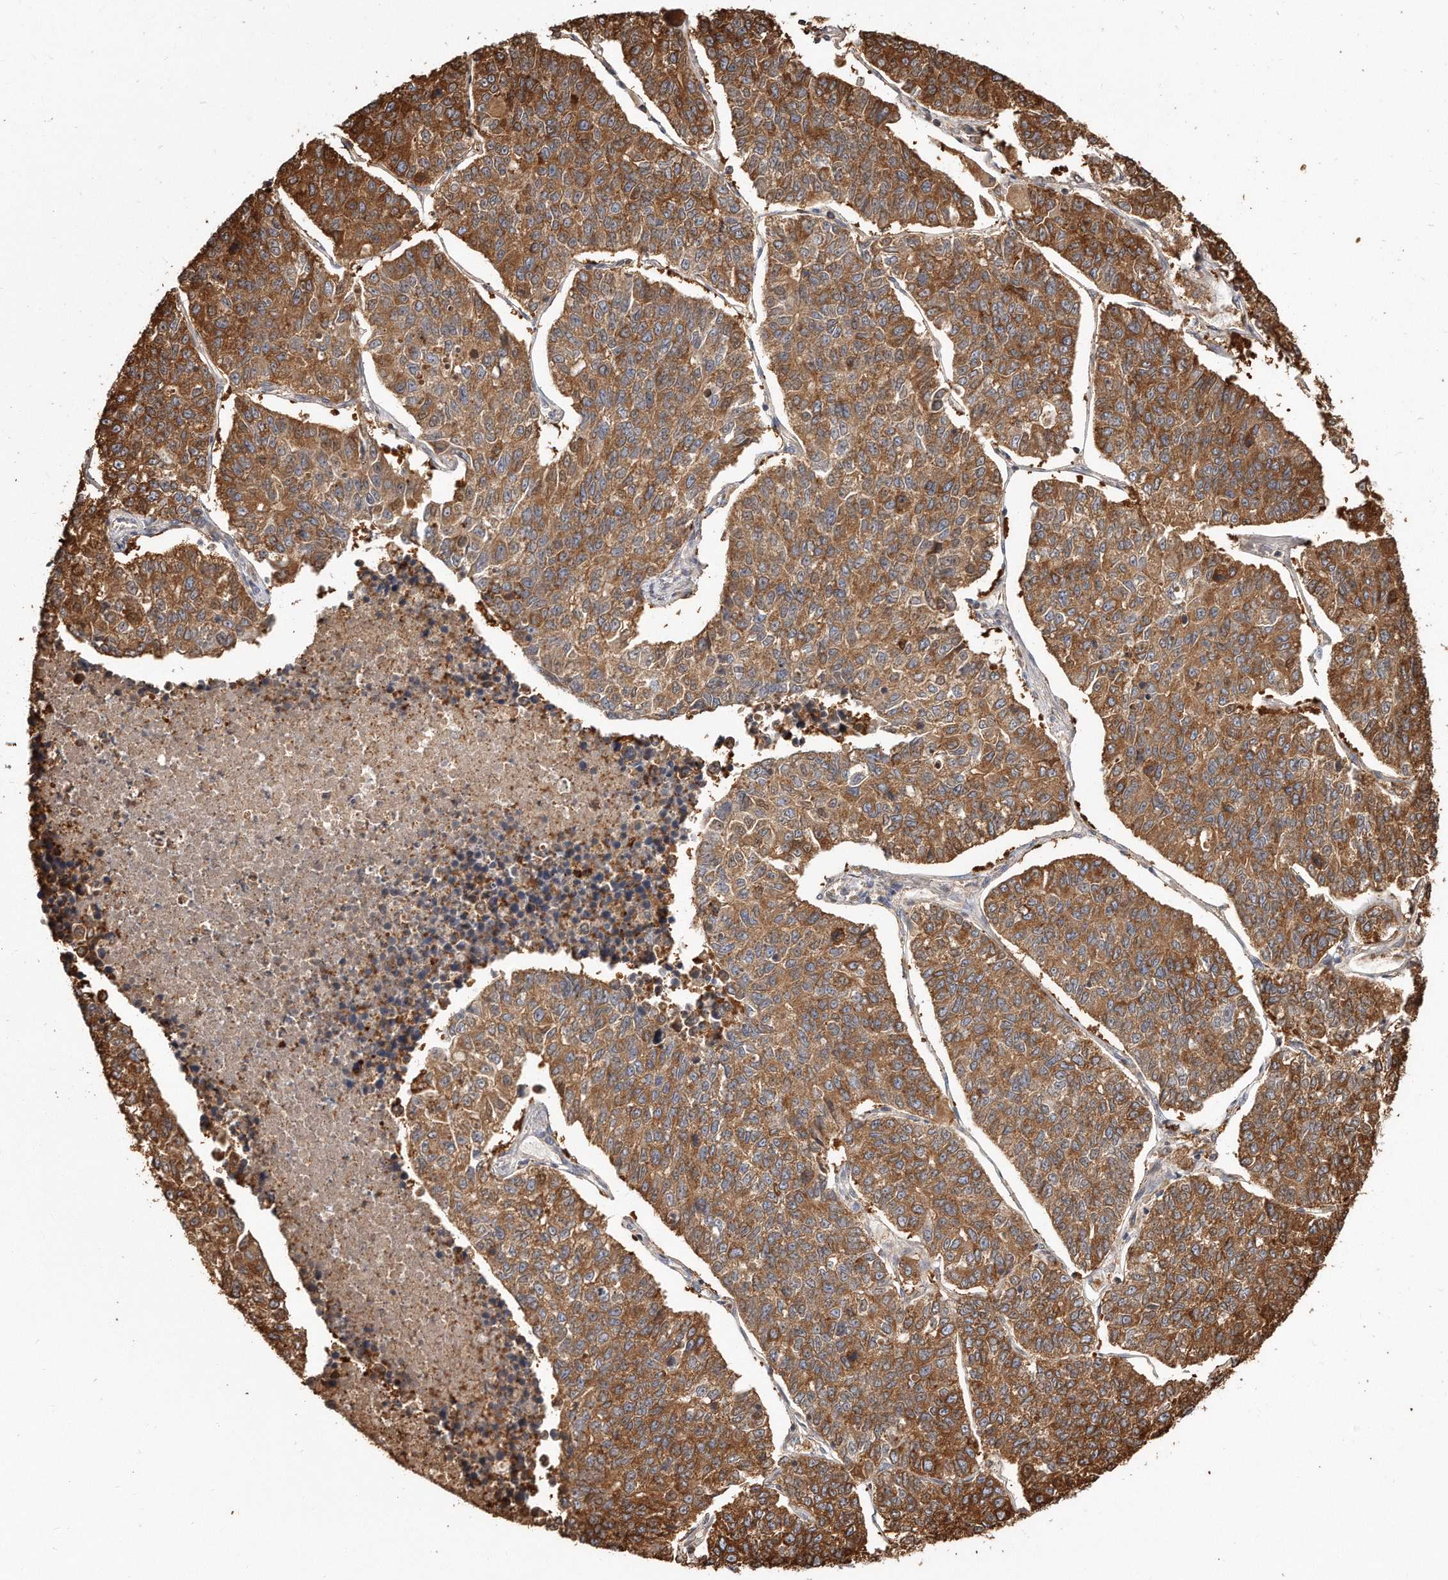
{"staining": {"intensity": "moderate", "quantity": ">75%", "location": "cytoplasmic/membranous"}, "tissue": "lung cancer", "cell_type": "Tumor cells", "image_type": "cancer", "snomed": [{"axis": "morphology", "description": "Adenocarcinoma, NOS"}, {"axis": "topography", "description": "Lung"}], "caption": "Immunohistochemistry (IHC) photomicrograph of neoplastic tissue: human lung adenocarcinoma stained using immunohistochemistry exhibits medium levels of moderate protein expression localized specifically in the cytoplasmic/membranous of tumor cells, appearing as a cytoplasmic/membranous brown color.", "gene": "CAP1", "patient": {"sex": "male", "age": 49}}